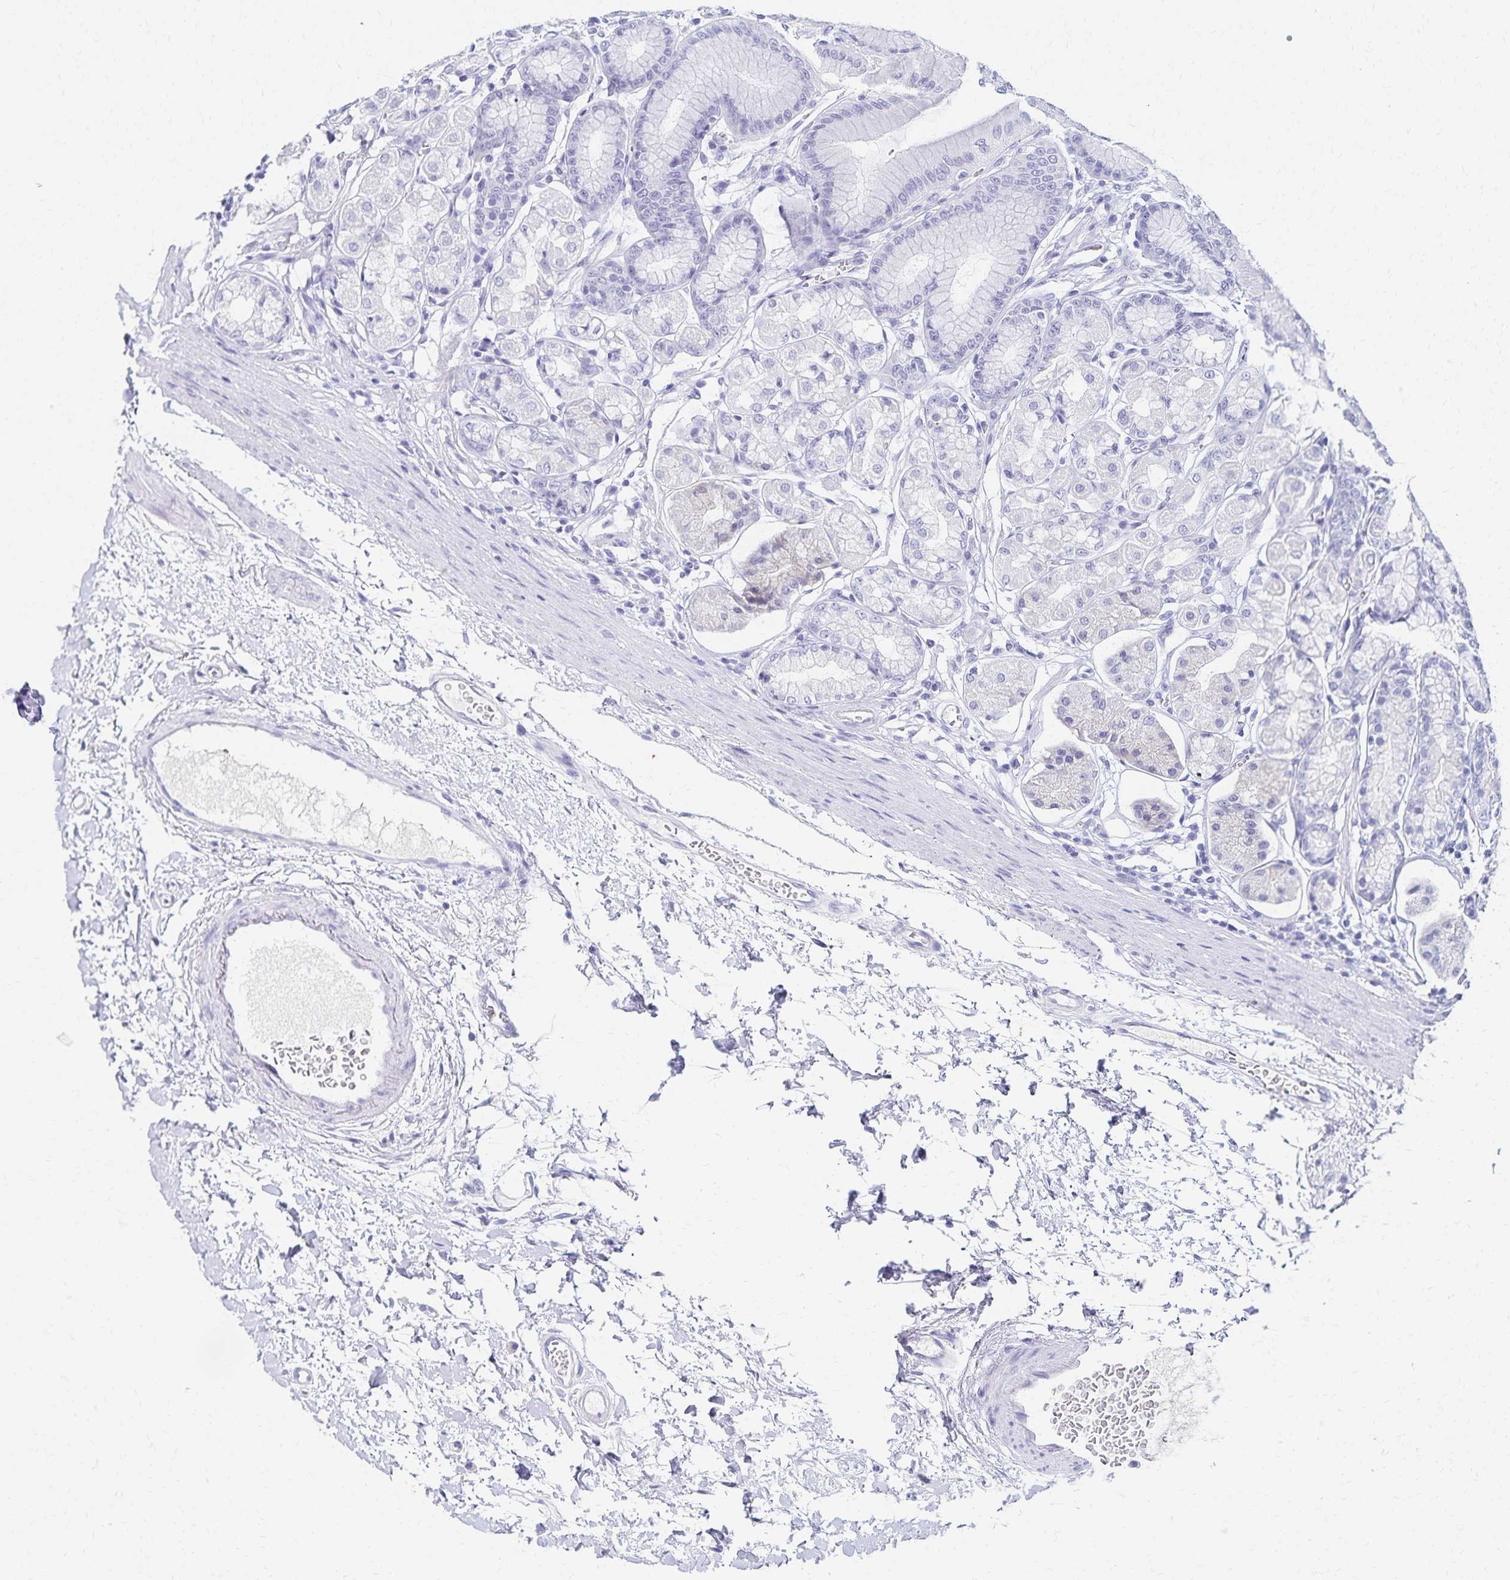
{"staining": {"intensity": "negative", "quantity": "none", "location": "none"}, "tissue": "stomach", "cell_type": "Glandular cells", "image_type": "normal", "snomed": [{"axis": "morphology", "description": "Normal tissue, NOS"}, {"axis": "topography", "description": "Stomach"}, {"axis": "topography", "description": "Stomach, lower"}], "caption": "IHC photomicrograph of normal human stomach stained for a protein (brown), which shows no positivity in glandular cells.", "gene": "C2orf50", "patient": {"sex": "male", "age": 76}}